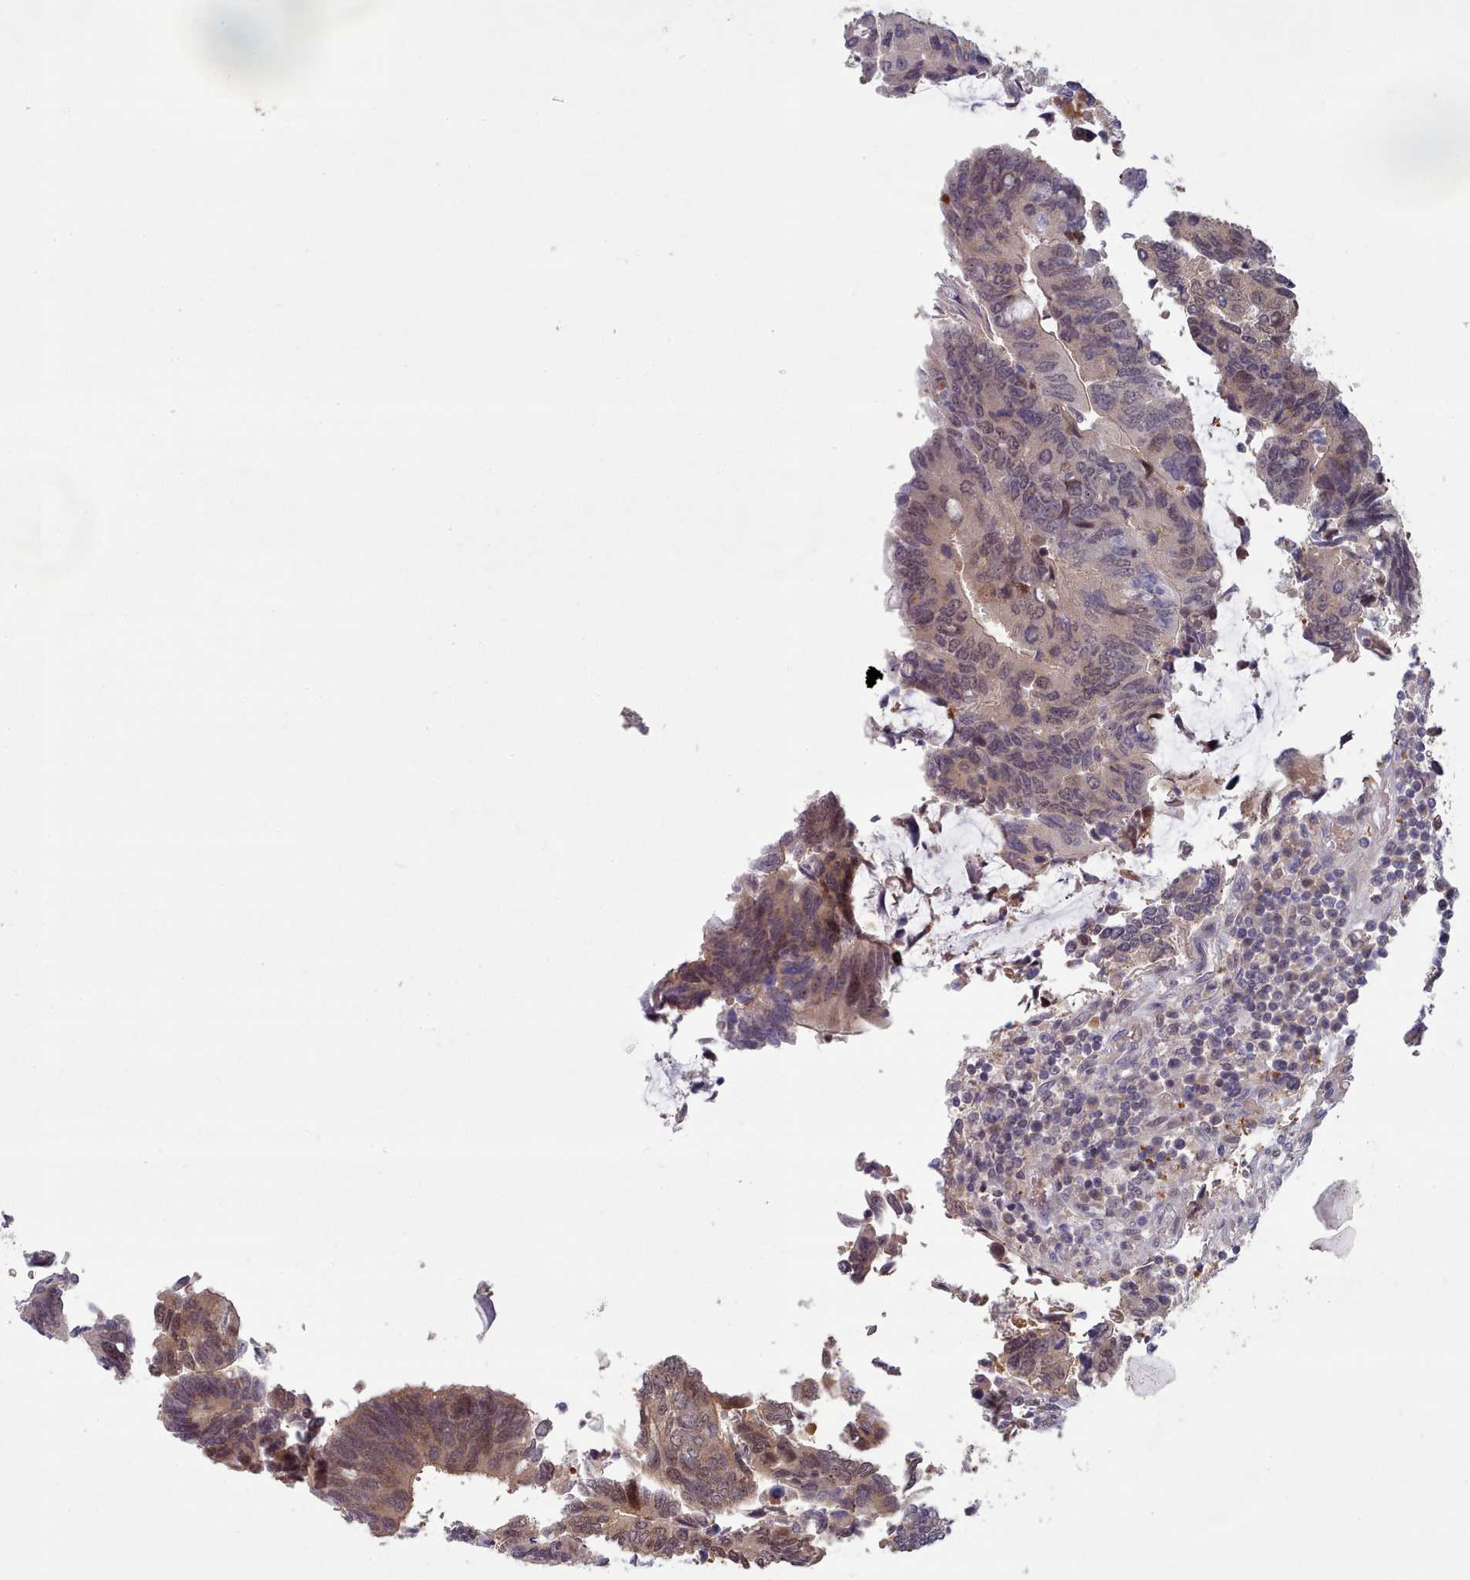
{"staining": {"intensity": "weak", "quantity": "25%-75%", "location": "cytoplasmic/membranous"}, "tissue": "colorectal cancer", "cell_type": "Tumor cells", "image_type": "cancer", "snomed": [{"axis": "morphology", "description": "Adenocarcinoma, NOS"}, {"axis": "topography", "description": "Colon"}], "caption": "Weak cytoplasmic/membranous staining is seen in approximately 25%-75% of tumor cells in adenocarcinoma (colorectal). (IHC, brightfield microscopy, high magnification).", "gene": "CLNS1A", "patient": {"sex": "male", "age": 87}}